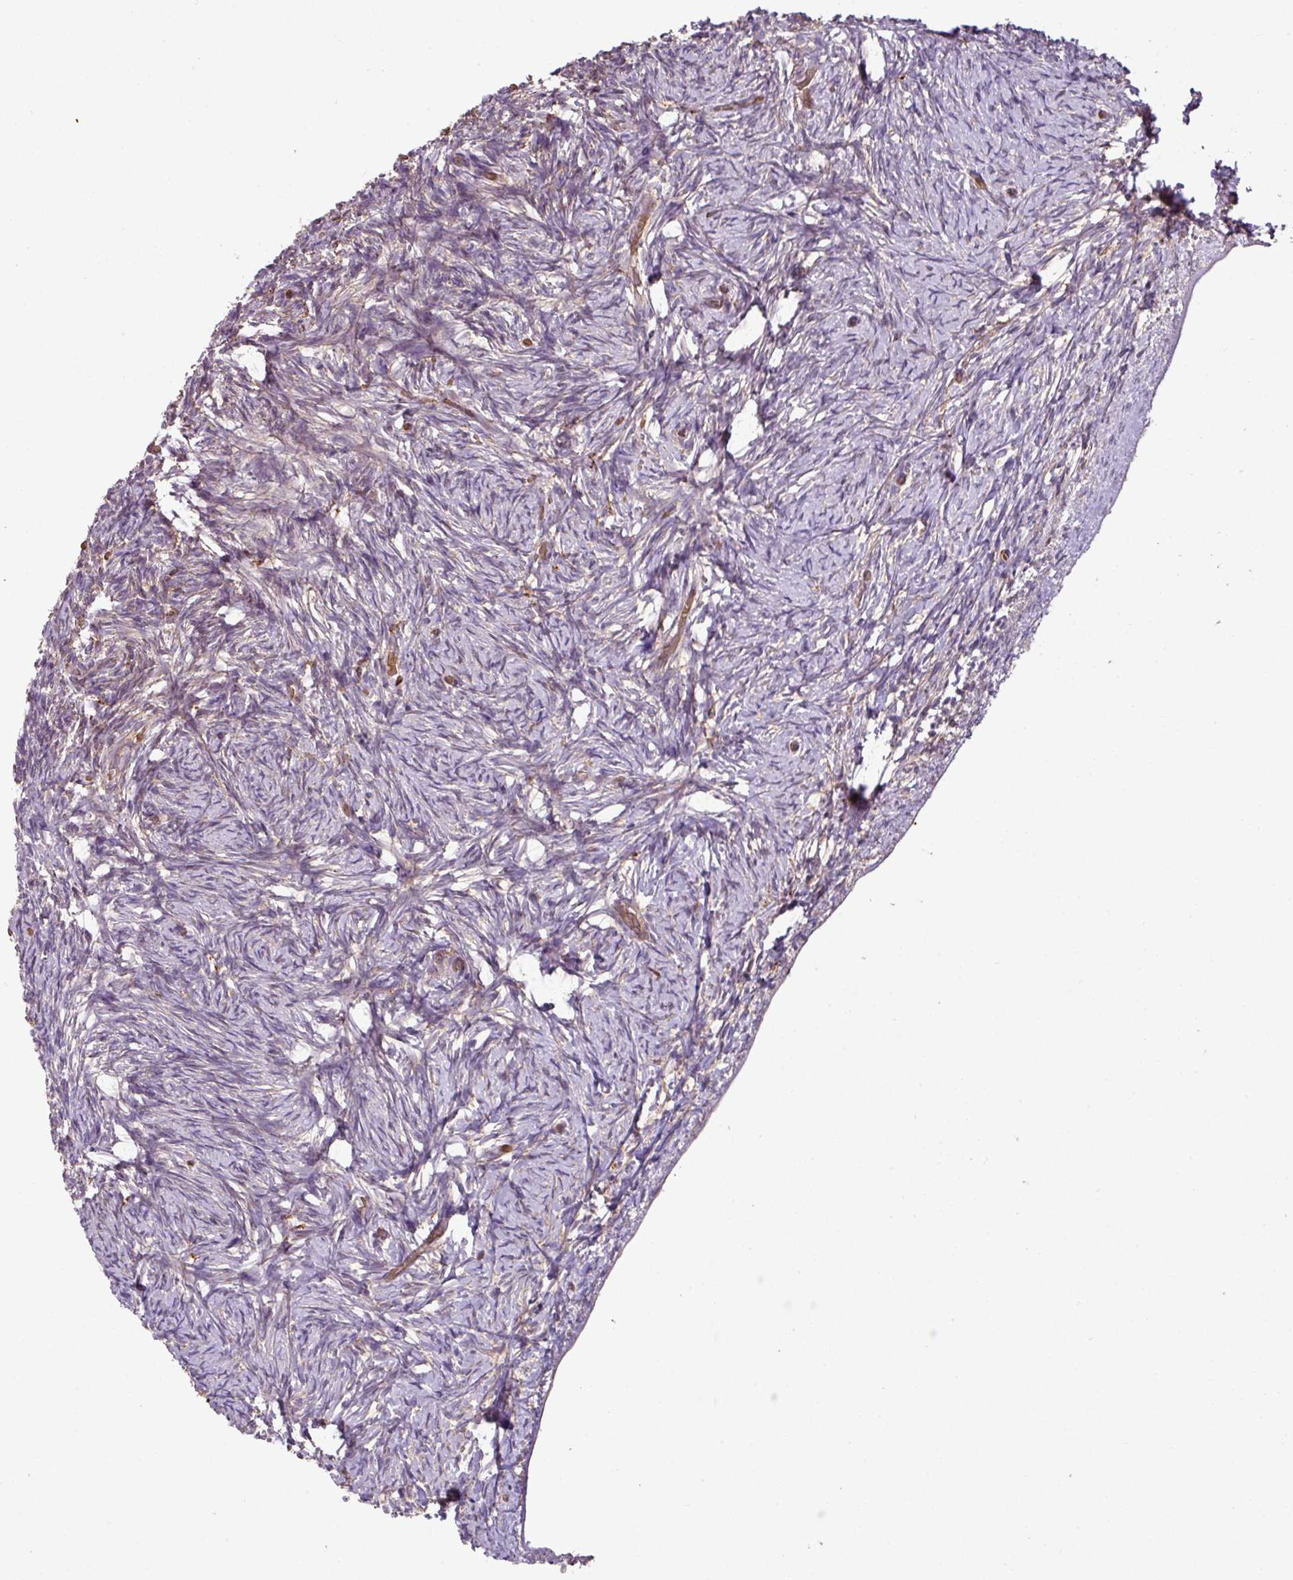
{"staining": {"intensity": "moderate", "quantity": "25%-75%", "location": "cytoplasmic/membranous"}, "tissue": "ovary", "cell_type": "Ovarian stroma cells", "image_type": "normal", "snomed": [{"axis": "morphology", "description": "Normal tissue, NOS"}, {"axis": "topography", "description": "Ovary"}], "caption": "Moderate cytoplasmic/membranous positivity is identified in approximately 25%-75% of ovarian stroma cells in benign ovary.", "gene": "ZNF513", "patient": {"sex": "female", "age": 39}}